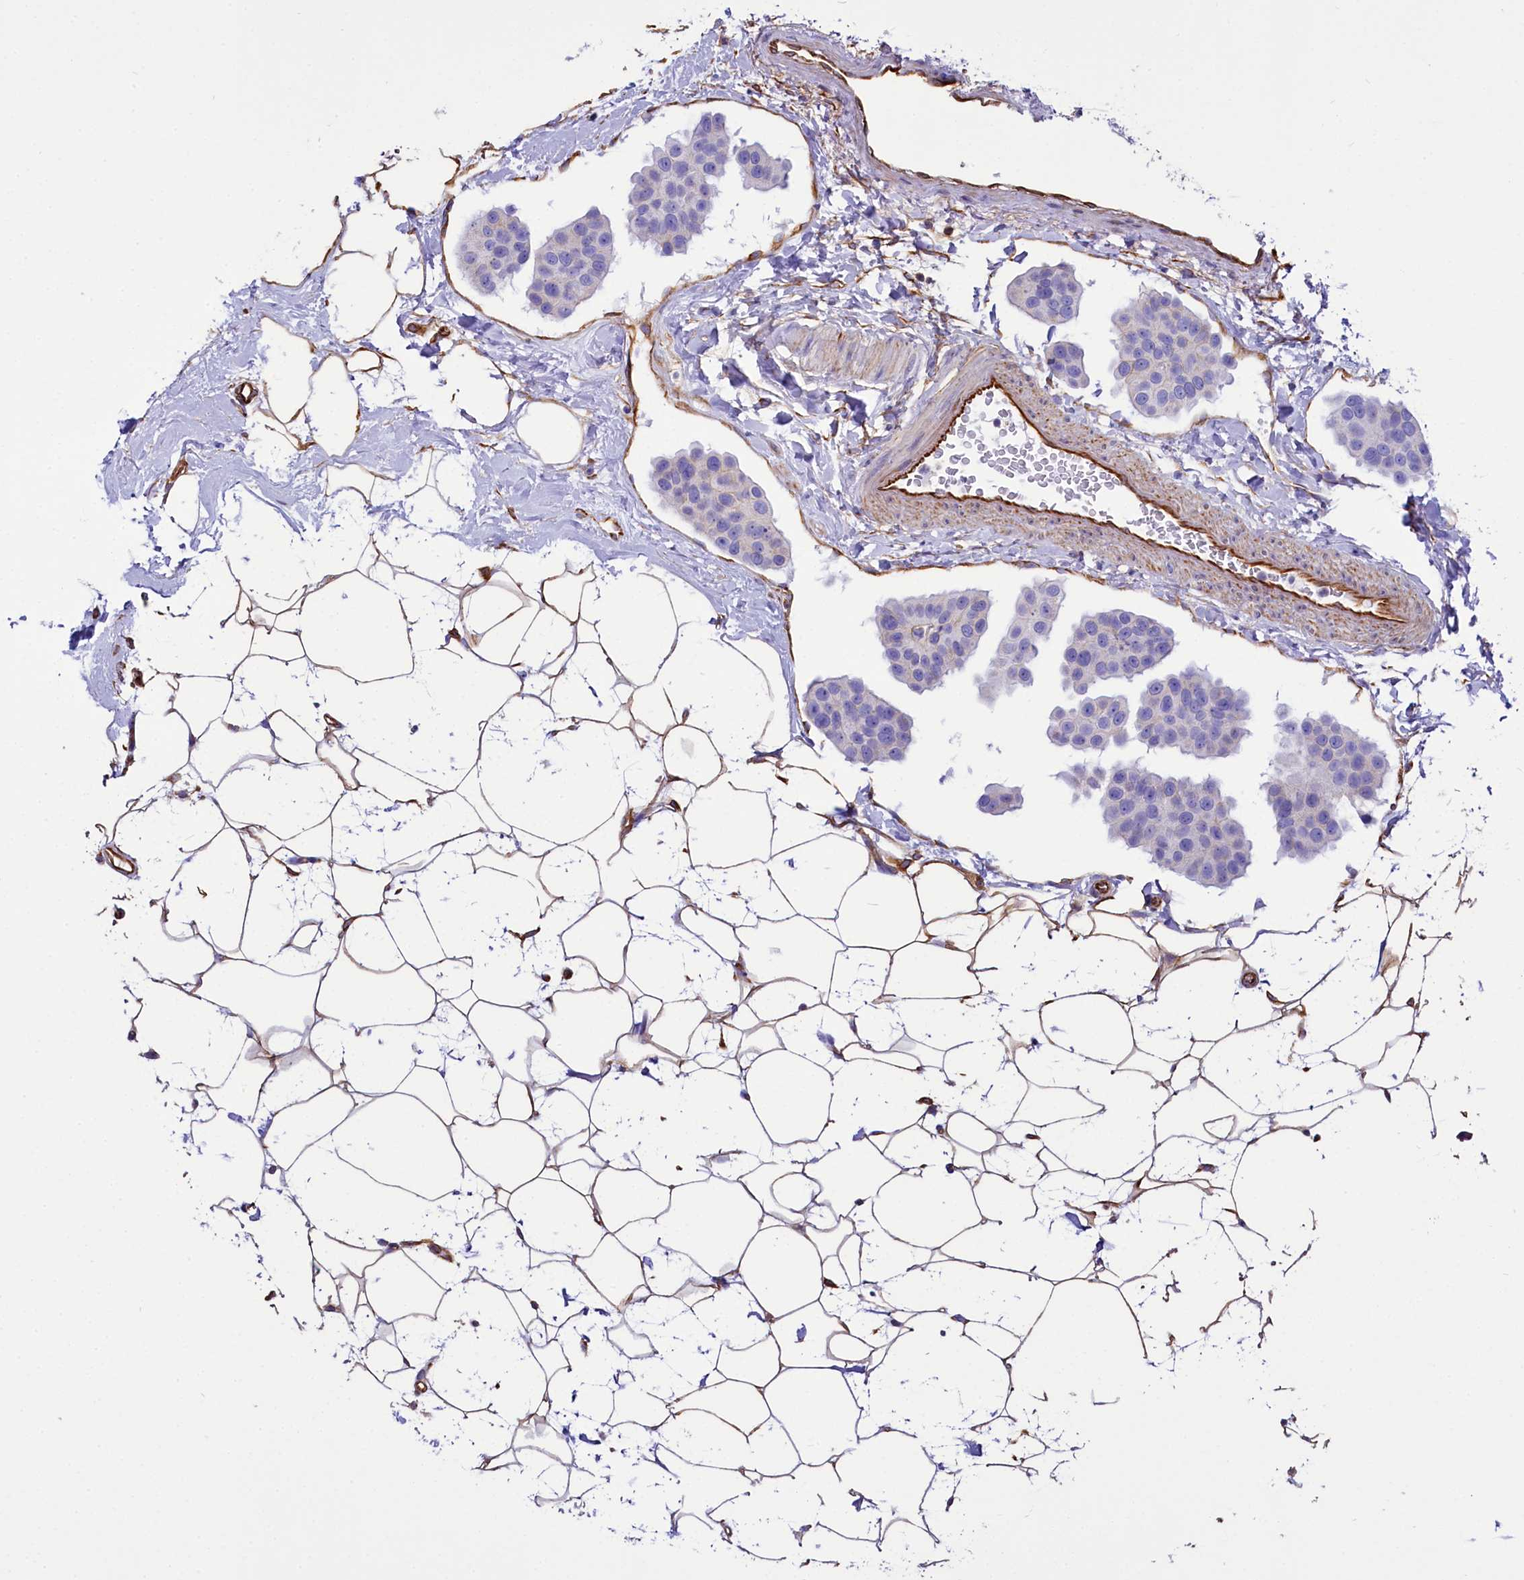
{"staining": {"intensity": "negative", "quantity": "none", "location": "none"}, "tissue": "breast cancer", "cell_type": "Tumor cells", "image_type": "cancer", "snomed": [{"axis": "morphology", "description": "Normal tissue, NOS"}, {"axis": "morphology", "description": "Duct carcinoma"}, {"axis": "topography", "description": "Breast"}], "caption": "The immunohistochemistry (IHC) histopathology image has no significant positivity in tumor cells of breast intraductal carcinoma tissue.", "gene": "CD99", "patient": {"sex": "female", "age": 39}}